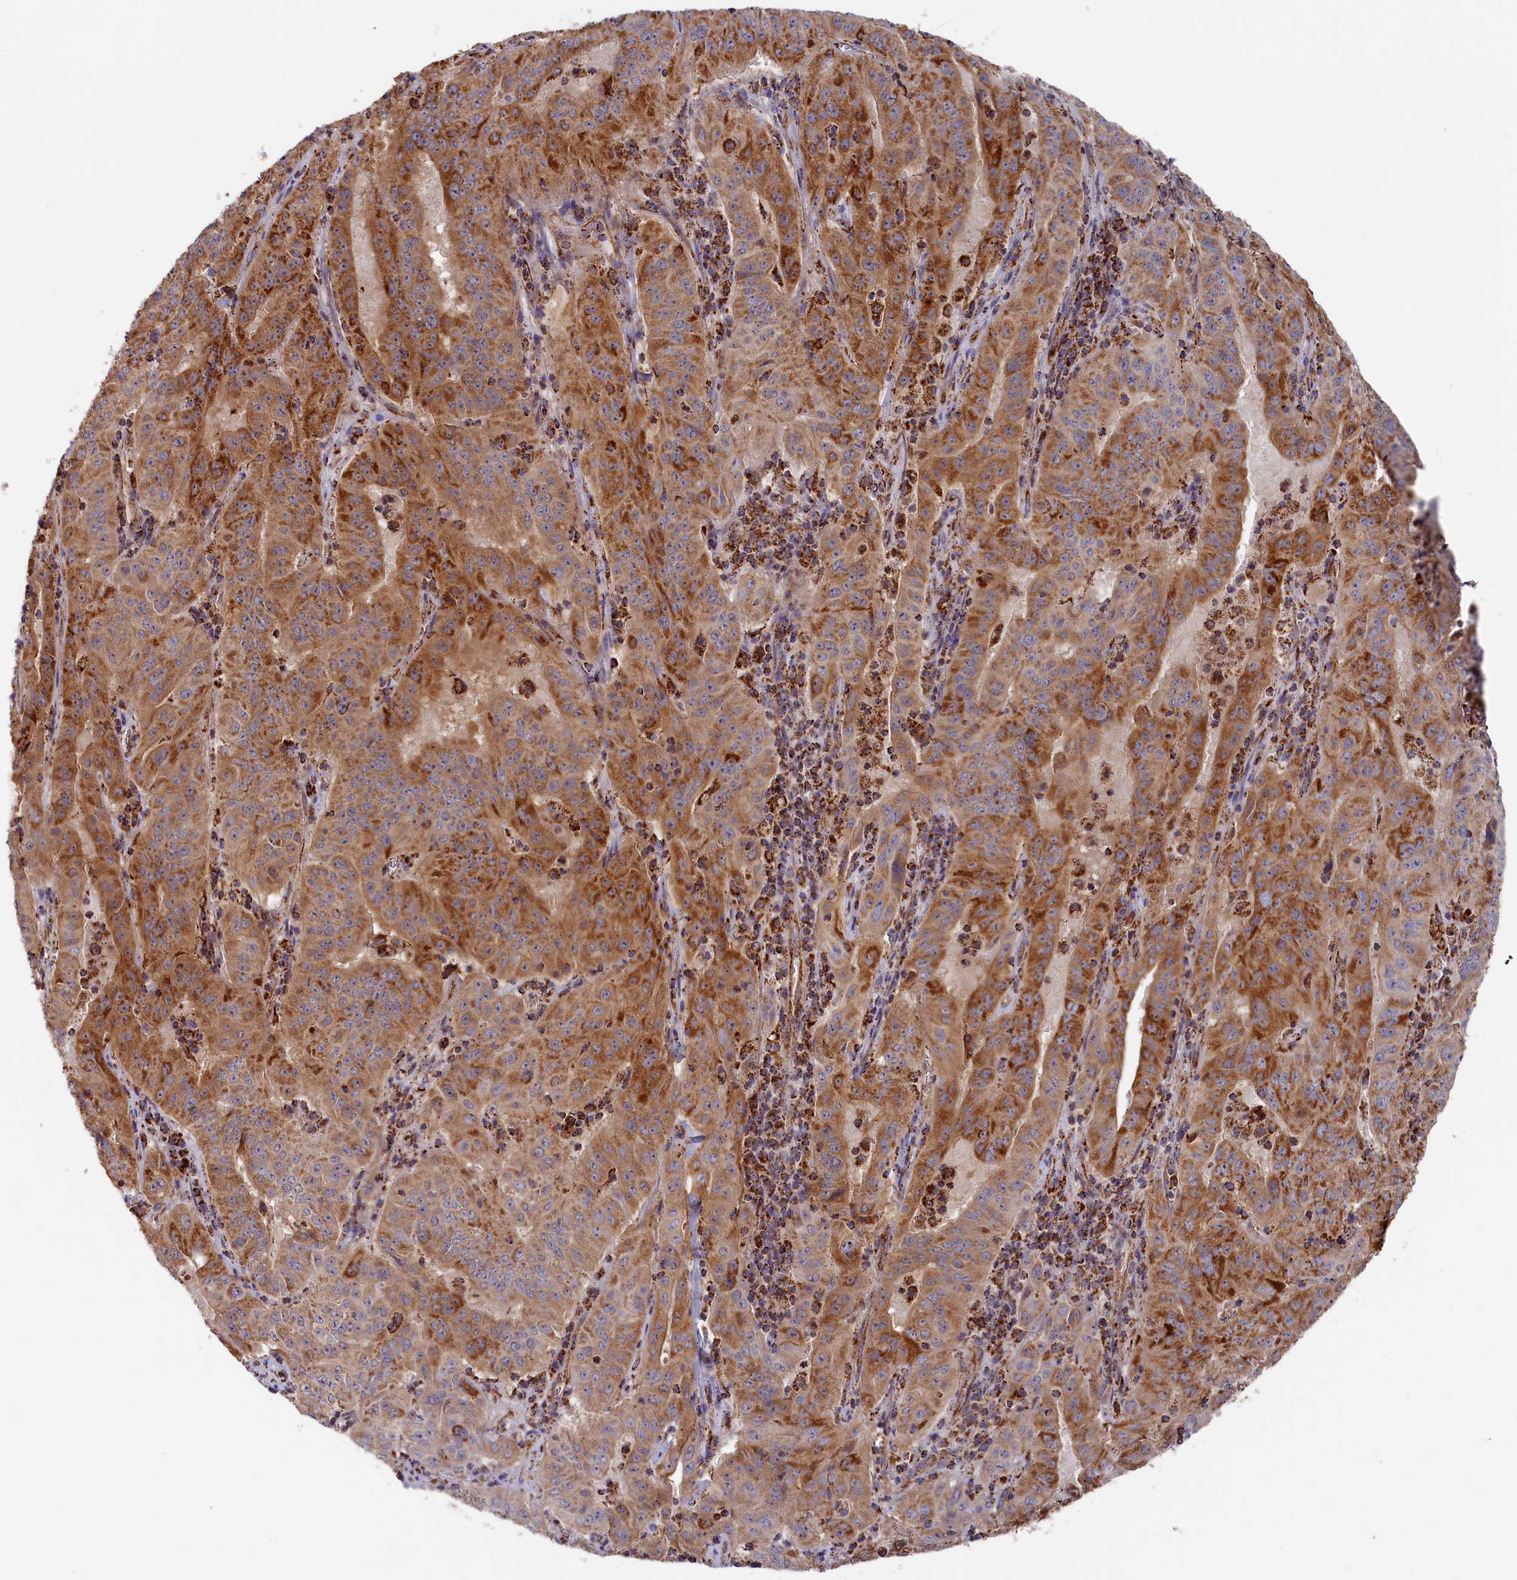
{"staining": {"intensity": "strong", "quantity": ">75%", "location": "cytoplasmic/membranous"}, "tissue": "pancreatic cancer", "cell_type": "Tumor cells", "image_type": "cancer", "snomed": [{"axis": "morphology", "description": "Adenocarcinoma, NOS"}, {"axis": "topography", "description": "Pancreas"}], "caption": "A brown stain labels strong cytoplasmic/membranous positivity of a protein in human pancreatic cancer (adenocarcinoma) tumor cells.", "gene": "MACROD1", "patient": {"sex": "male", "age": 63}}